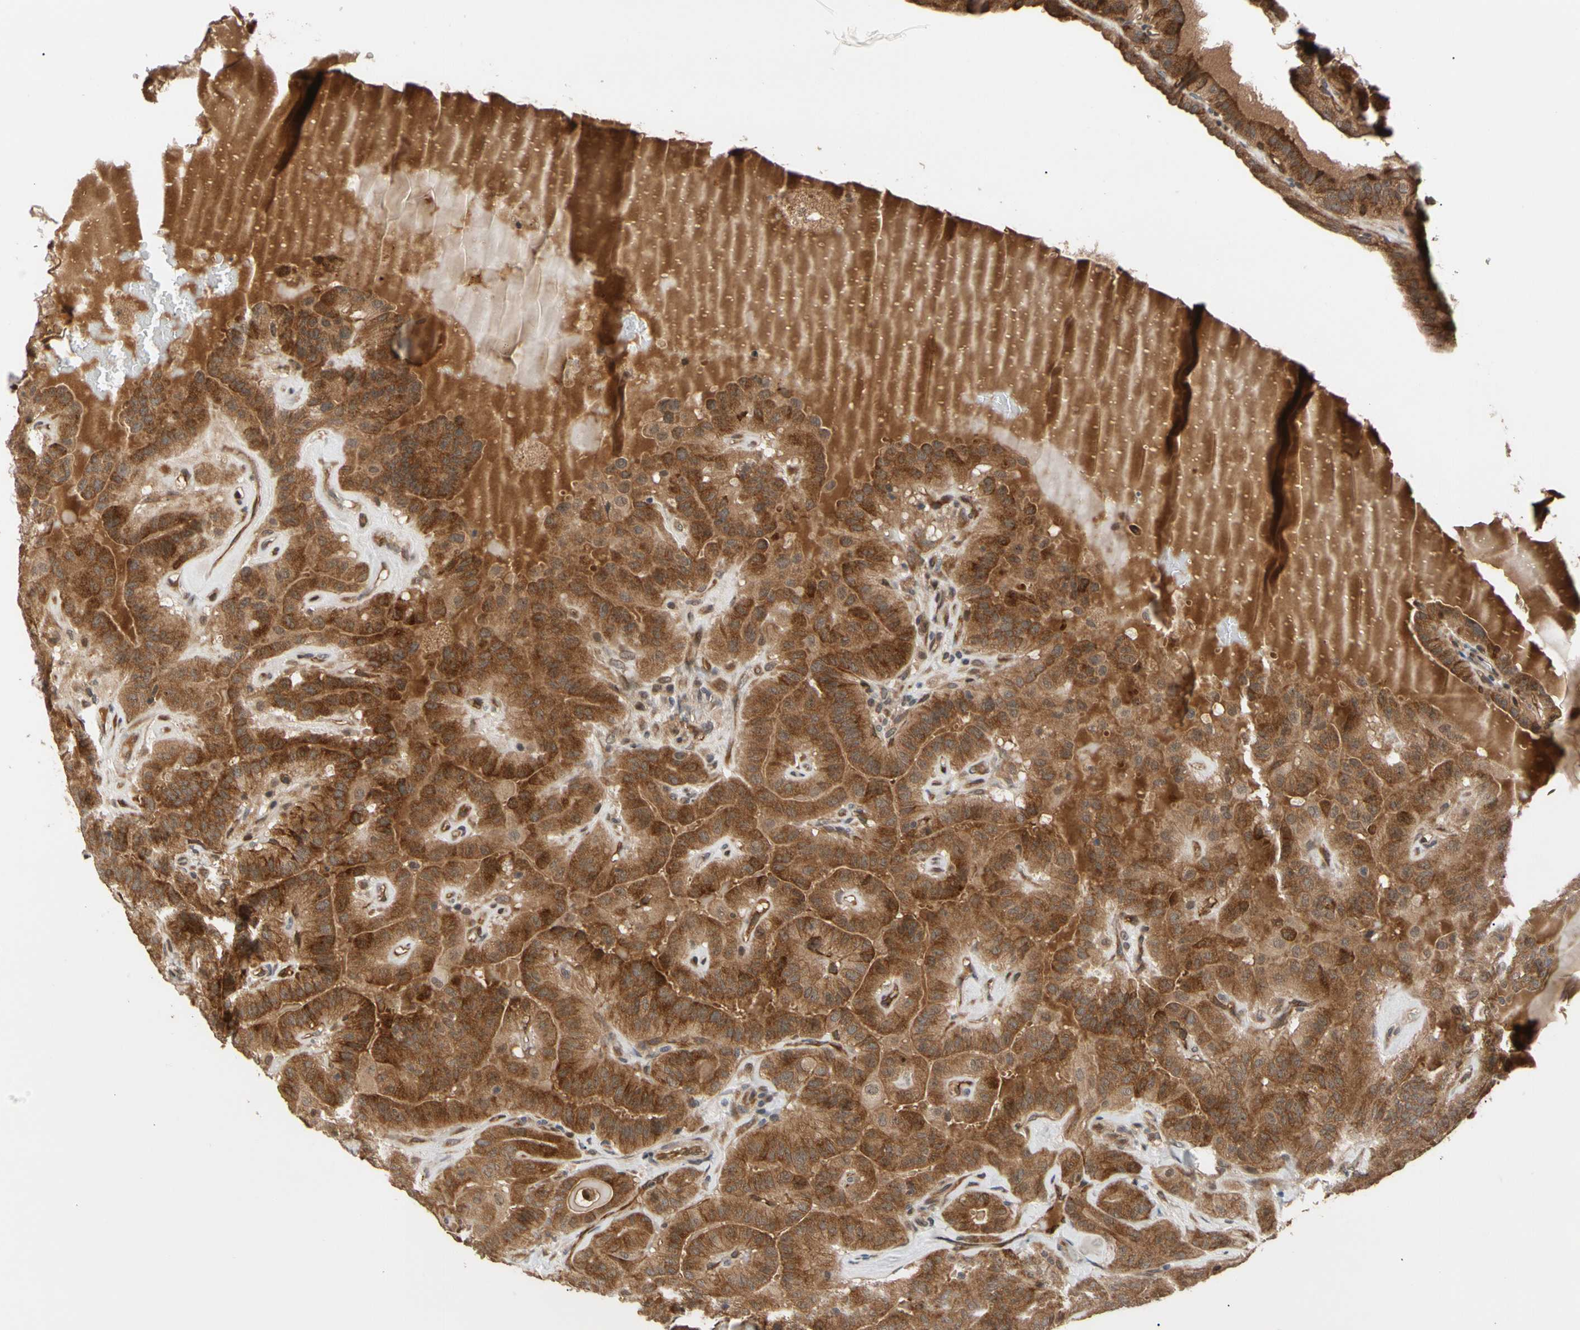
{"staining": {"intensity": "strong", "quantity": ">75%", "location": "cytoplasmic/membranous"}, "tissue": "thyroid cancer", "cell_type": "Tumor cells", "image_type": "cancer", "snomed": [{"axis": "morphology", "description": "Papillary adenocarcinoma, NOS"}, {"axis": "topography", "description": "Thyroid gland"}], "caption": "Immunohistochemistry (IHC) (DAB (3,3'-diaminobenzidine)) staining of thyroid papillary adenocarcinoma shows strong cytoplasmic/membranous protein positivity in about >75% of tumor cells.", "gene": "CYTIP", "patient": {"sex": "male", "age": 77}}